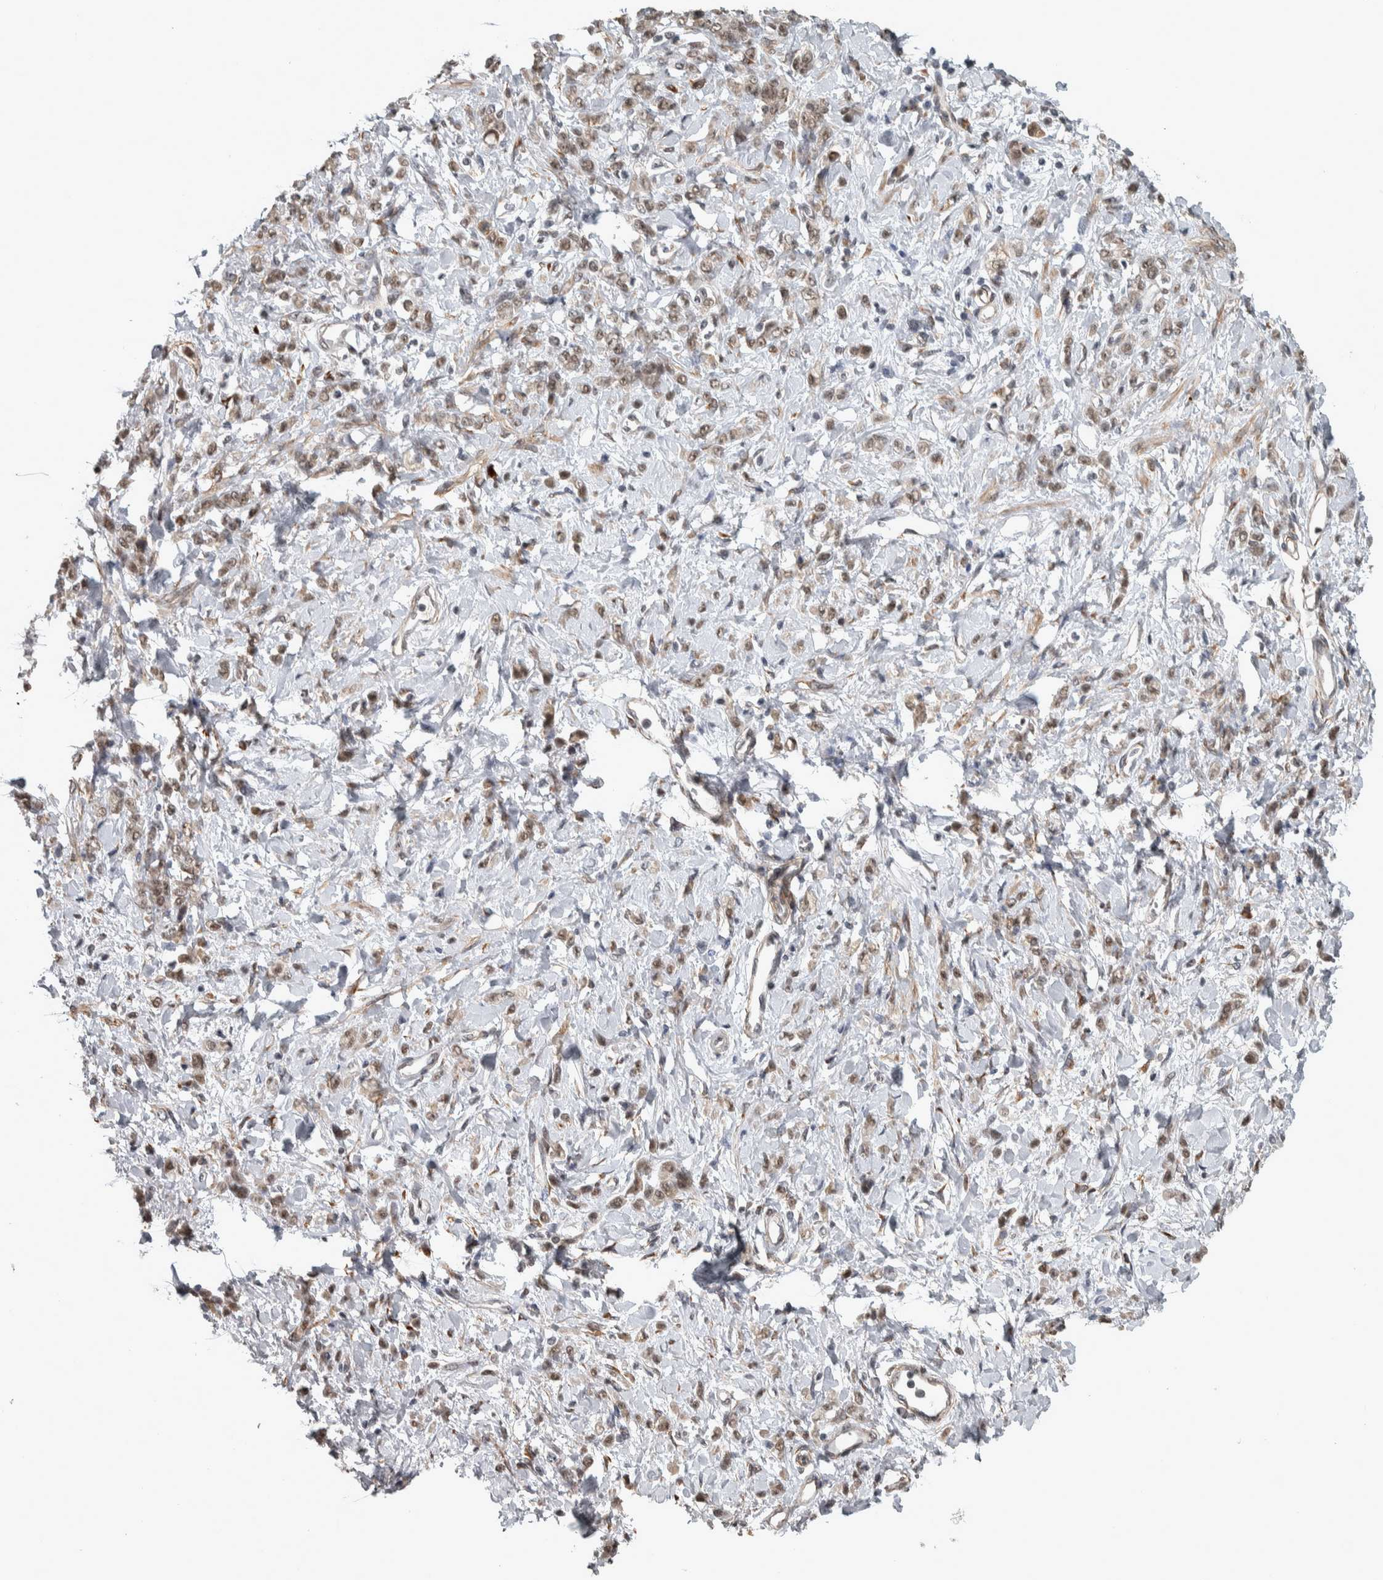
{"staining": {"intensity": "weak", "quantity": ">75%", "location": "nuclear"}, "tissue": "stomach cancer", "cell_type": "Tumor cells", "image_type": "cancer", "snomed": [{"axis": "morphology", "description": "Normal tissue, NOS"}, {"axis": "morphology", "description": "Adenocarcinoma, NOS"}, {"axis": "topography", "description": "Stomach"}], "caption": "IHC staining of stomach cancer, which displays low levels of weak nuclear expression in approximately >75% of tumor cells indicating weak nuclear protein expression. The staining was performed using DAB (brown) for protein detection and nuclei were counterstained in hematoxylin (blue).", "gene": "DDX42", "patient": {"sex": "male", "age": 82}}